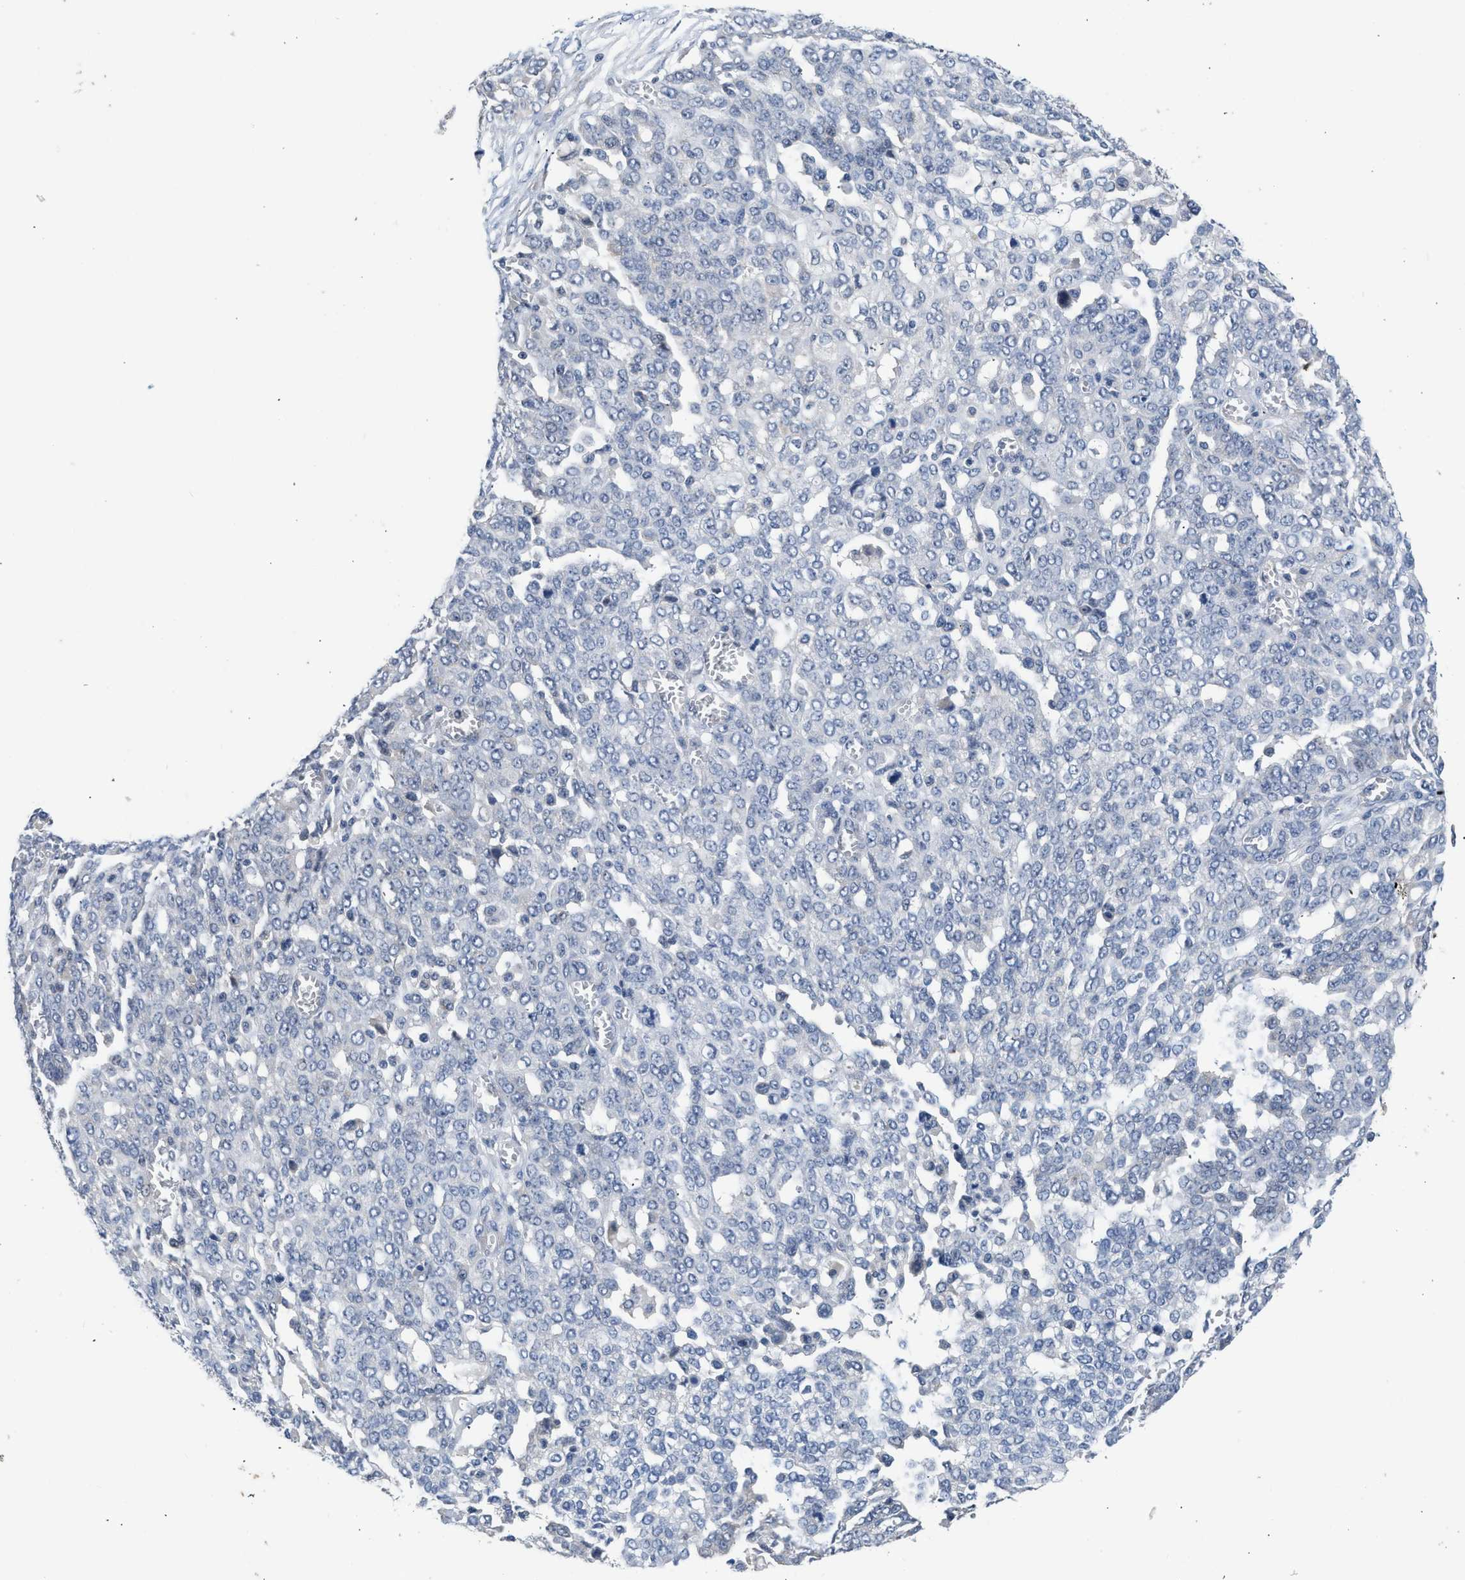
{"staining": {"intensity": "negative", "quantity": "none", "location": "none"}, "tissue": "ovarian cancer", "cell_type": "Tumor cells", "image_type": "cancer", "snomed": [{"axis": "morphology", "description": "Cystadenocarcinoma, serous, NOS"}, {"axis": "topography", "description": "Soft tissue"}, {"axis": "topography", "description": "Ovary"}], "caption": "A histopathology image of human ovarian cancer is negative for staining in tumor cells.", "gene": "CSF3R", "patient": {"sex": "female", "age": 57}}